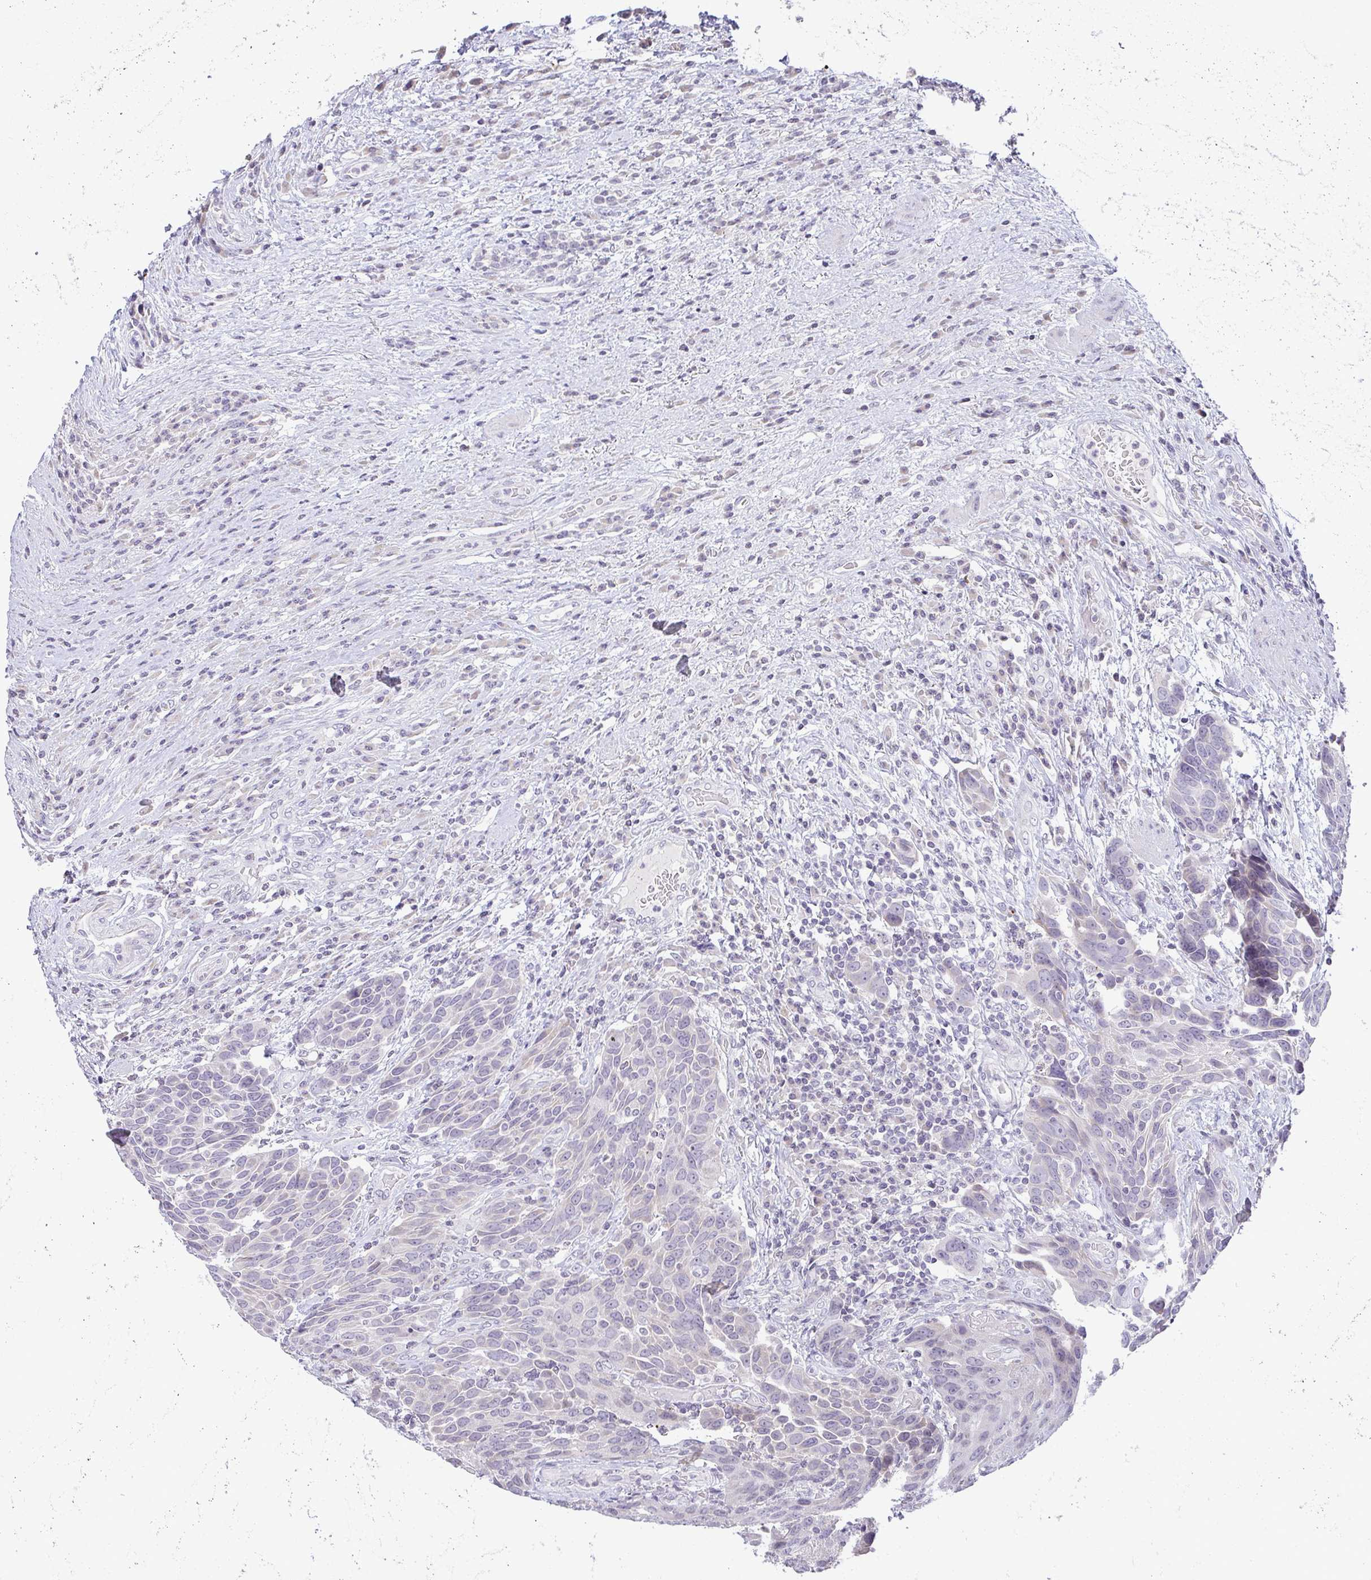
{"staining": {"intensity": "negative", "quantity": "none", "location": "none"}, "tissue": "urothelial cancer", "cell_type": "Tumor cells", "image_type": "cancer", "snomed": [{"axis": "morphology", "description": "Urothelial carcinoma, High grade"}, {"axis": "topography", "description": "Urinary bladder"}], "caption": "DAB (3,3'-diaminobenzidine) immunohistochemical staining of human urothelial carcinoma (high-grade) displays no significant expression in tumor cells.", "gene": "CACNA1S", "patient": {"sex": "female", "age": 70}}